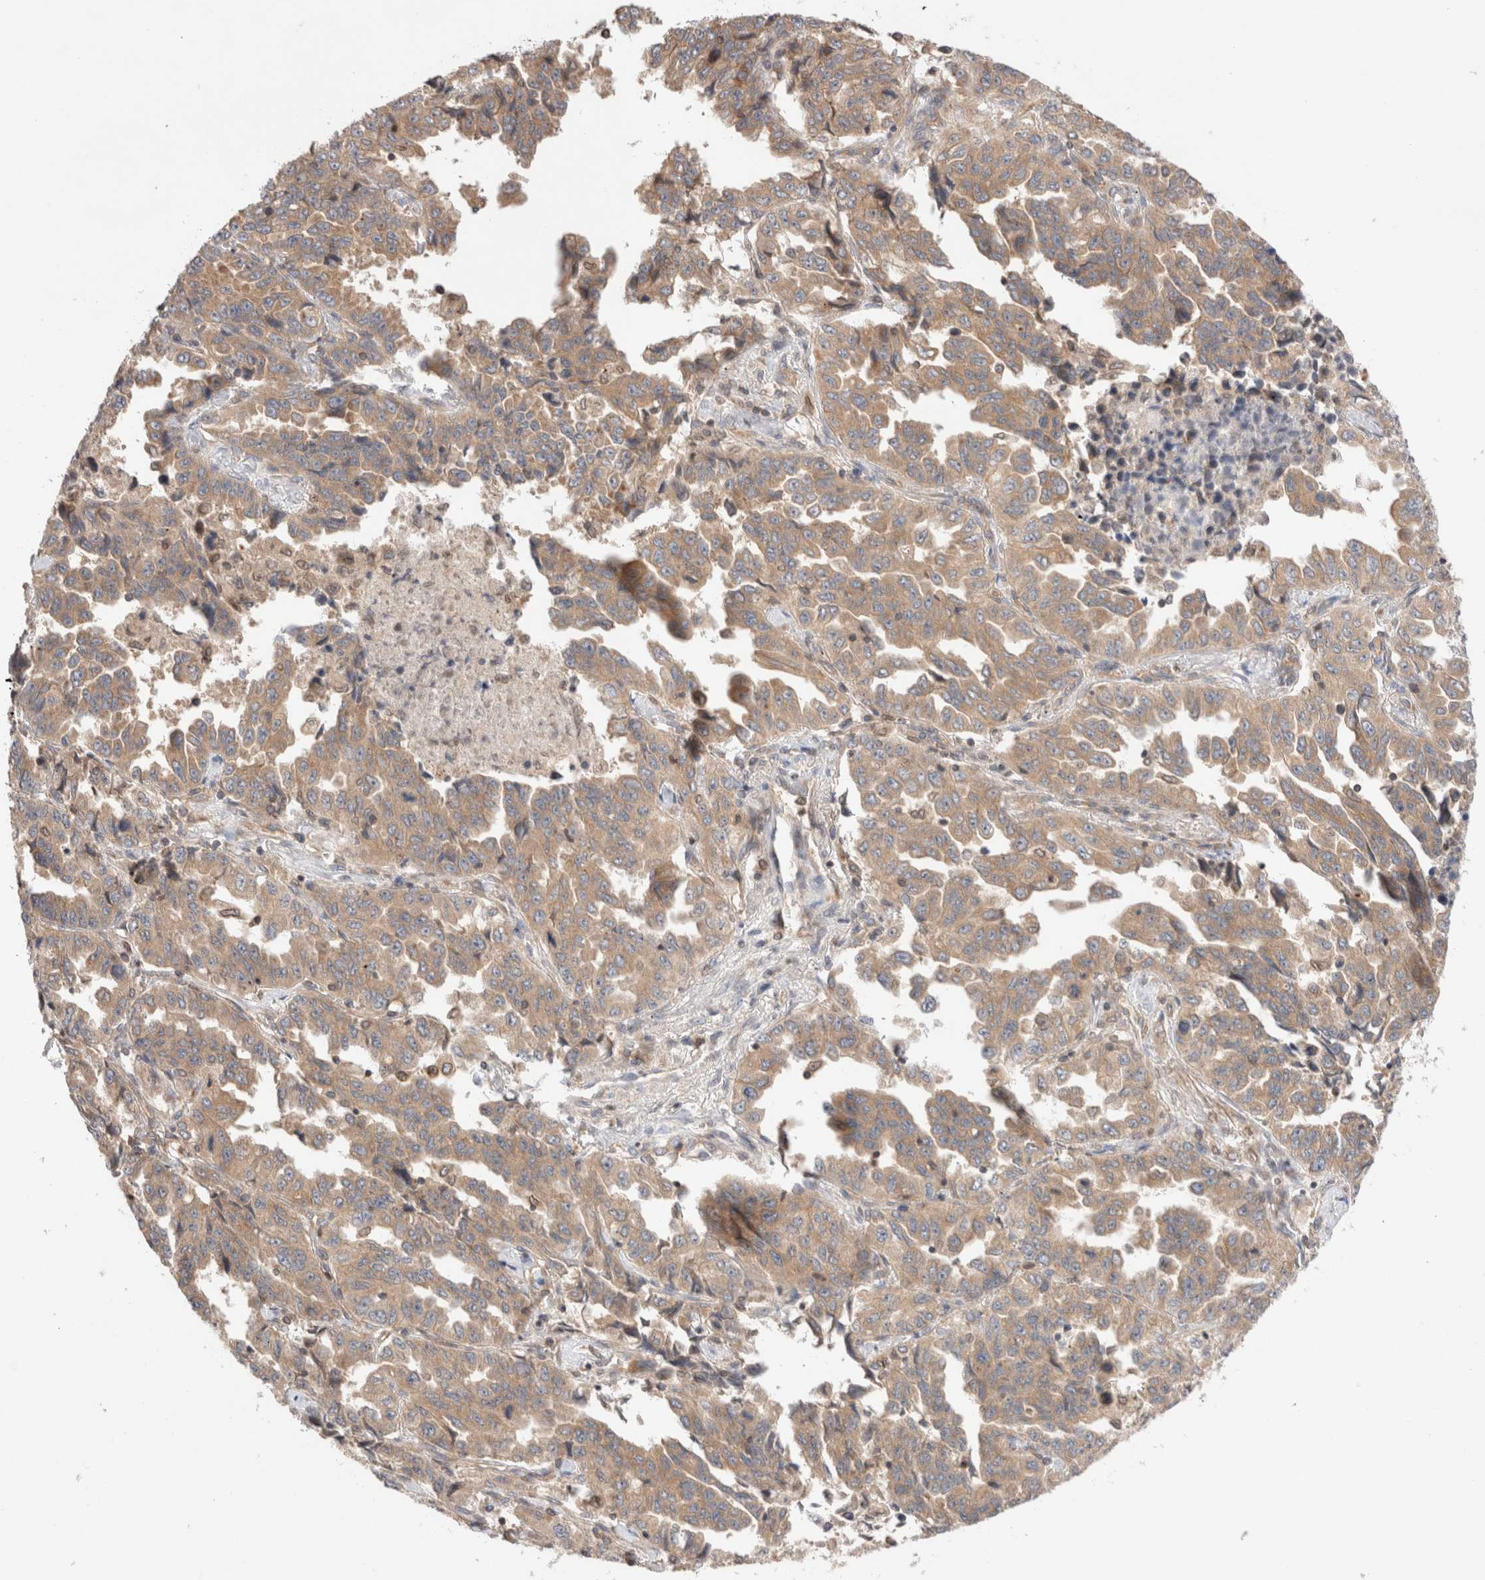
{"staining": {"intensity": "moderate", "quantity": ">75%", "location": "cytoplasmic/membranous"}, "tissue": "lung cancer", "cell_type": "Tumor cells", "image_type": "cancer", "snomed": [{"axis": "morphology", "description": "Adenocarcinoma, NOS"}, {"axis": "topography", "description": "Lung"}], "caption": "Adenocarcinoma (lung) was stained to show a protein in brown. There is medium levels of moderate cytoplasmic/membranous expression in approximately >75% of tumor cells.", "gene": "SIKE1", "patient": {"sex": "female", "age": 51}}